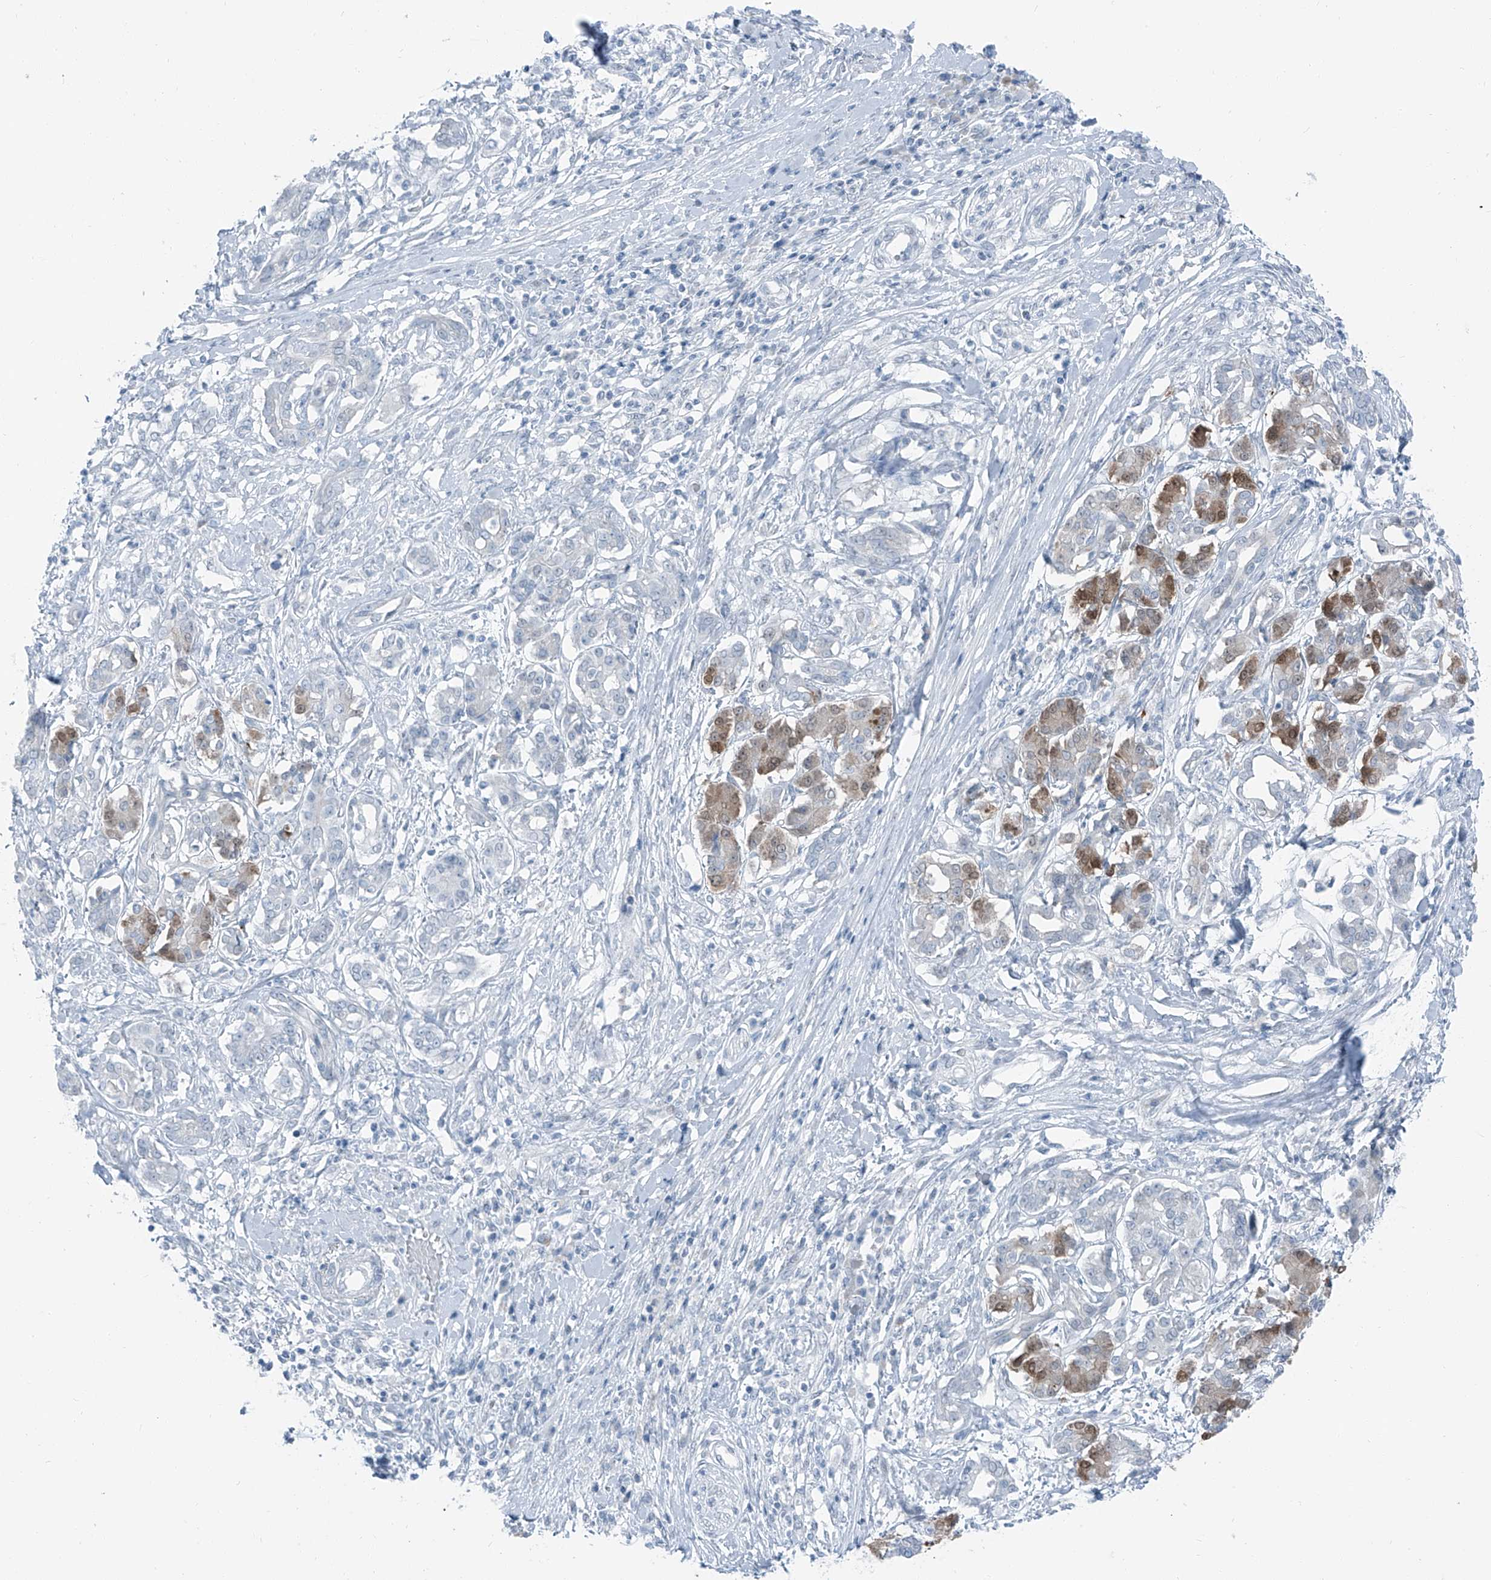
{"staining": {"intensity": "negative", "quantity": "none", "location": "none"}, "tissue": "pancreatic cancer", "cell_type": "Tumor cells", "image_type": "cancer", "snomed": [{"axis": "morphology", "description": "Adenocarcinoma, NOS"}, {"axis": "topography", "description": "Pancreas"}], "caption": "This histopathology image is of pancreatic adenocarcinoma stained with IHC to label a protein in brown with the nuclei are counter-stained blue. There is no positivity in tumor cells.", "gene": "RGN", "patient": {"sex": "female", "age": 56}}